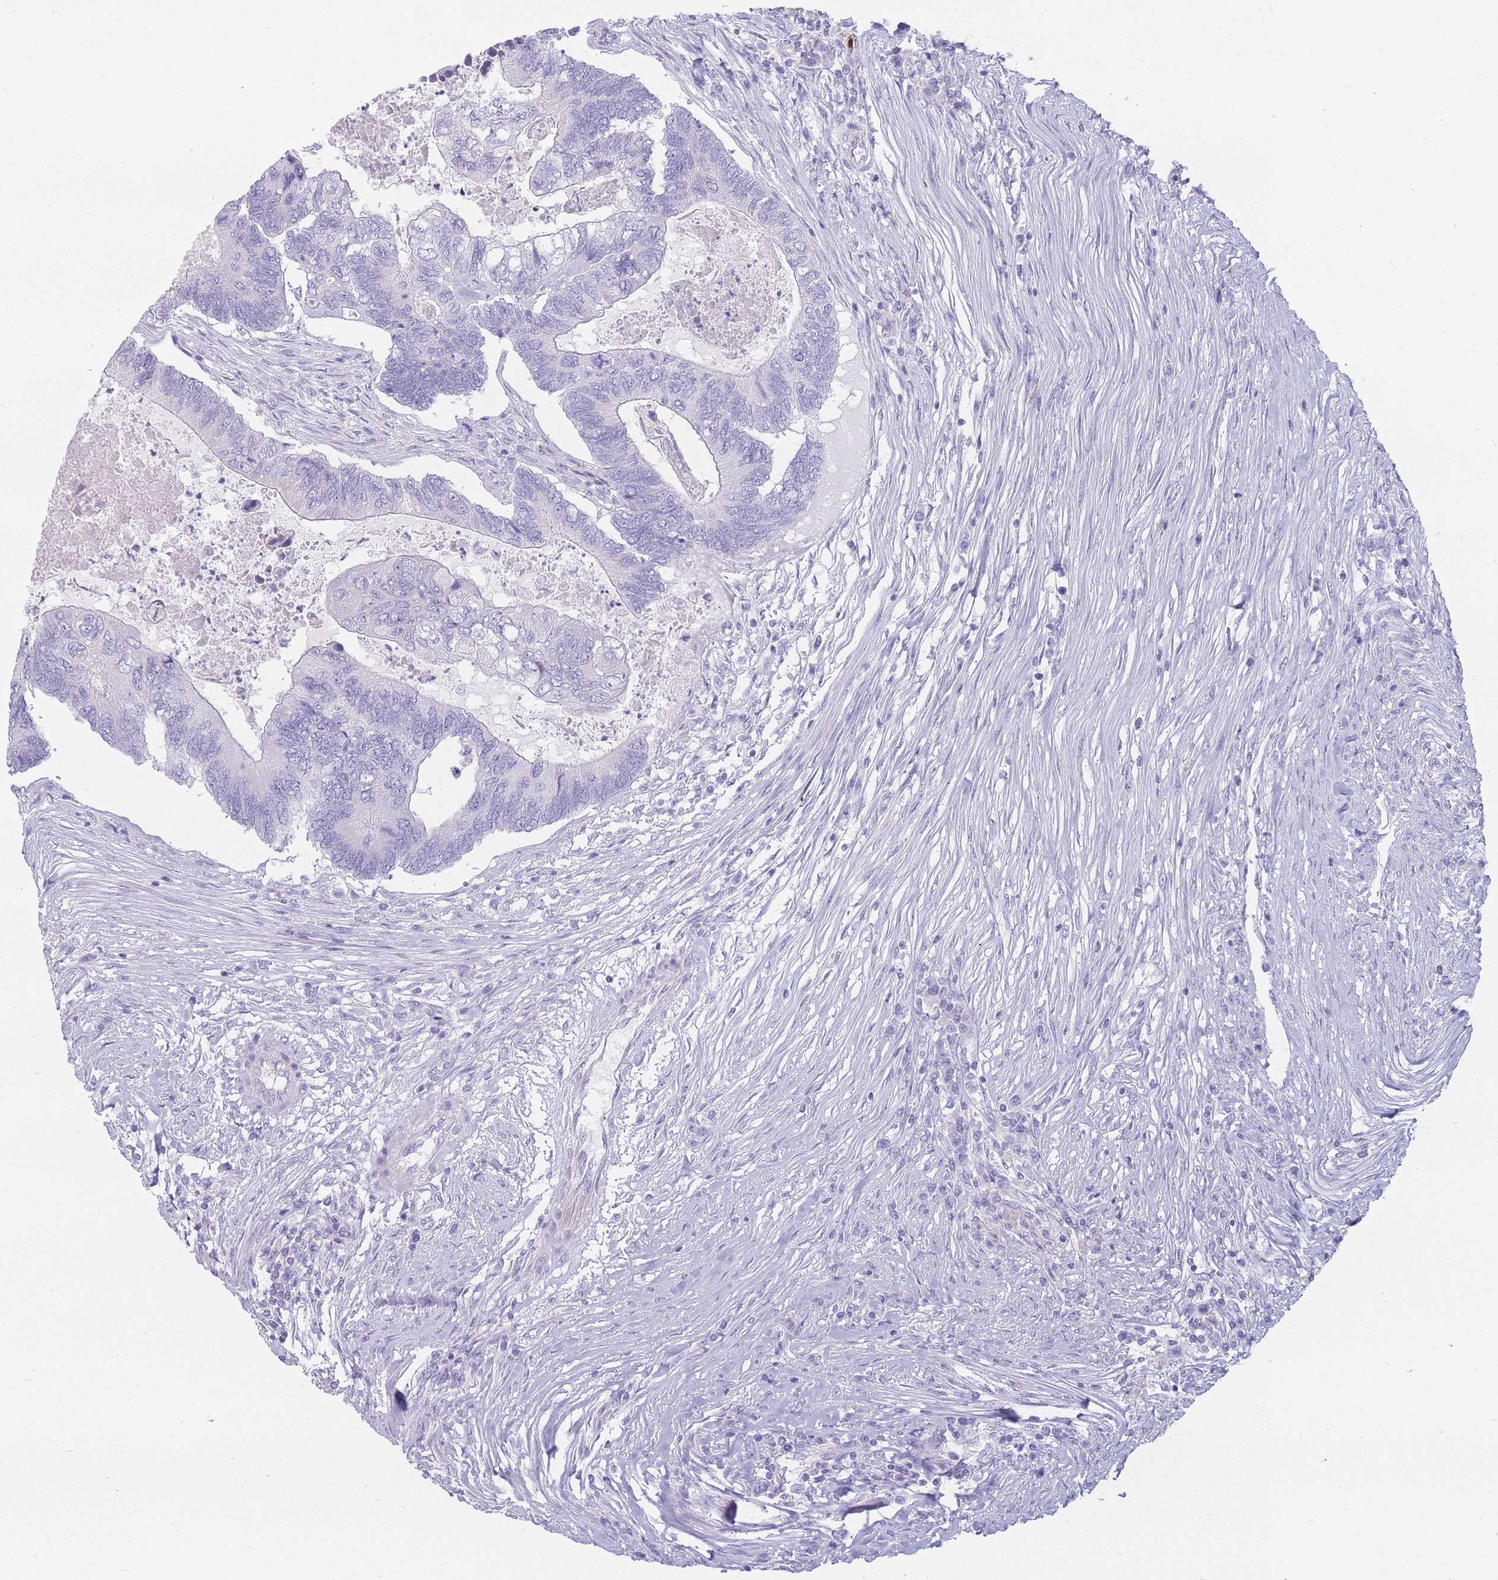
{"staining": {"intensity": "negative", "quantity": "none", "location": "none"}, "tissue": "colorectal cancer", "cell_type": "Tumor cells", "image_type": "cancer", "snomed": [{"axis": "morphology", "description": "Adenocarcinoma, NOS"}, {"axis": "topography", "description": "Colon"}], "caption": "Tumor cells show no significant positivity in colorectal adenocarcinoma. (DAB immunohistochemistry, high magnification).", "gene": "UPK1A", "patient": {"sex": "female", "age": 67}}